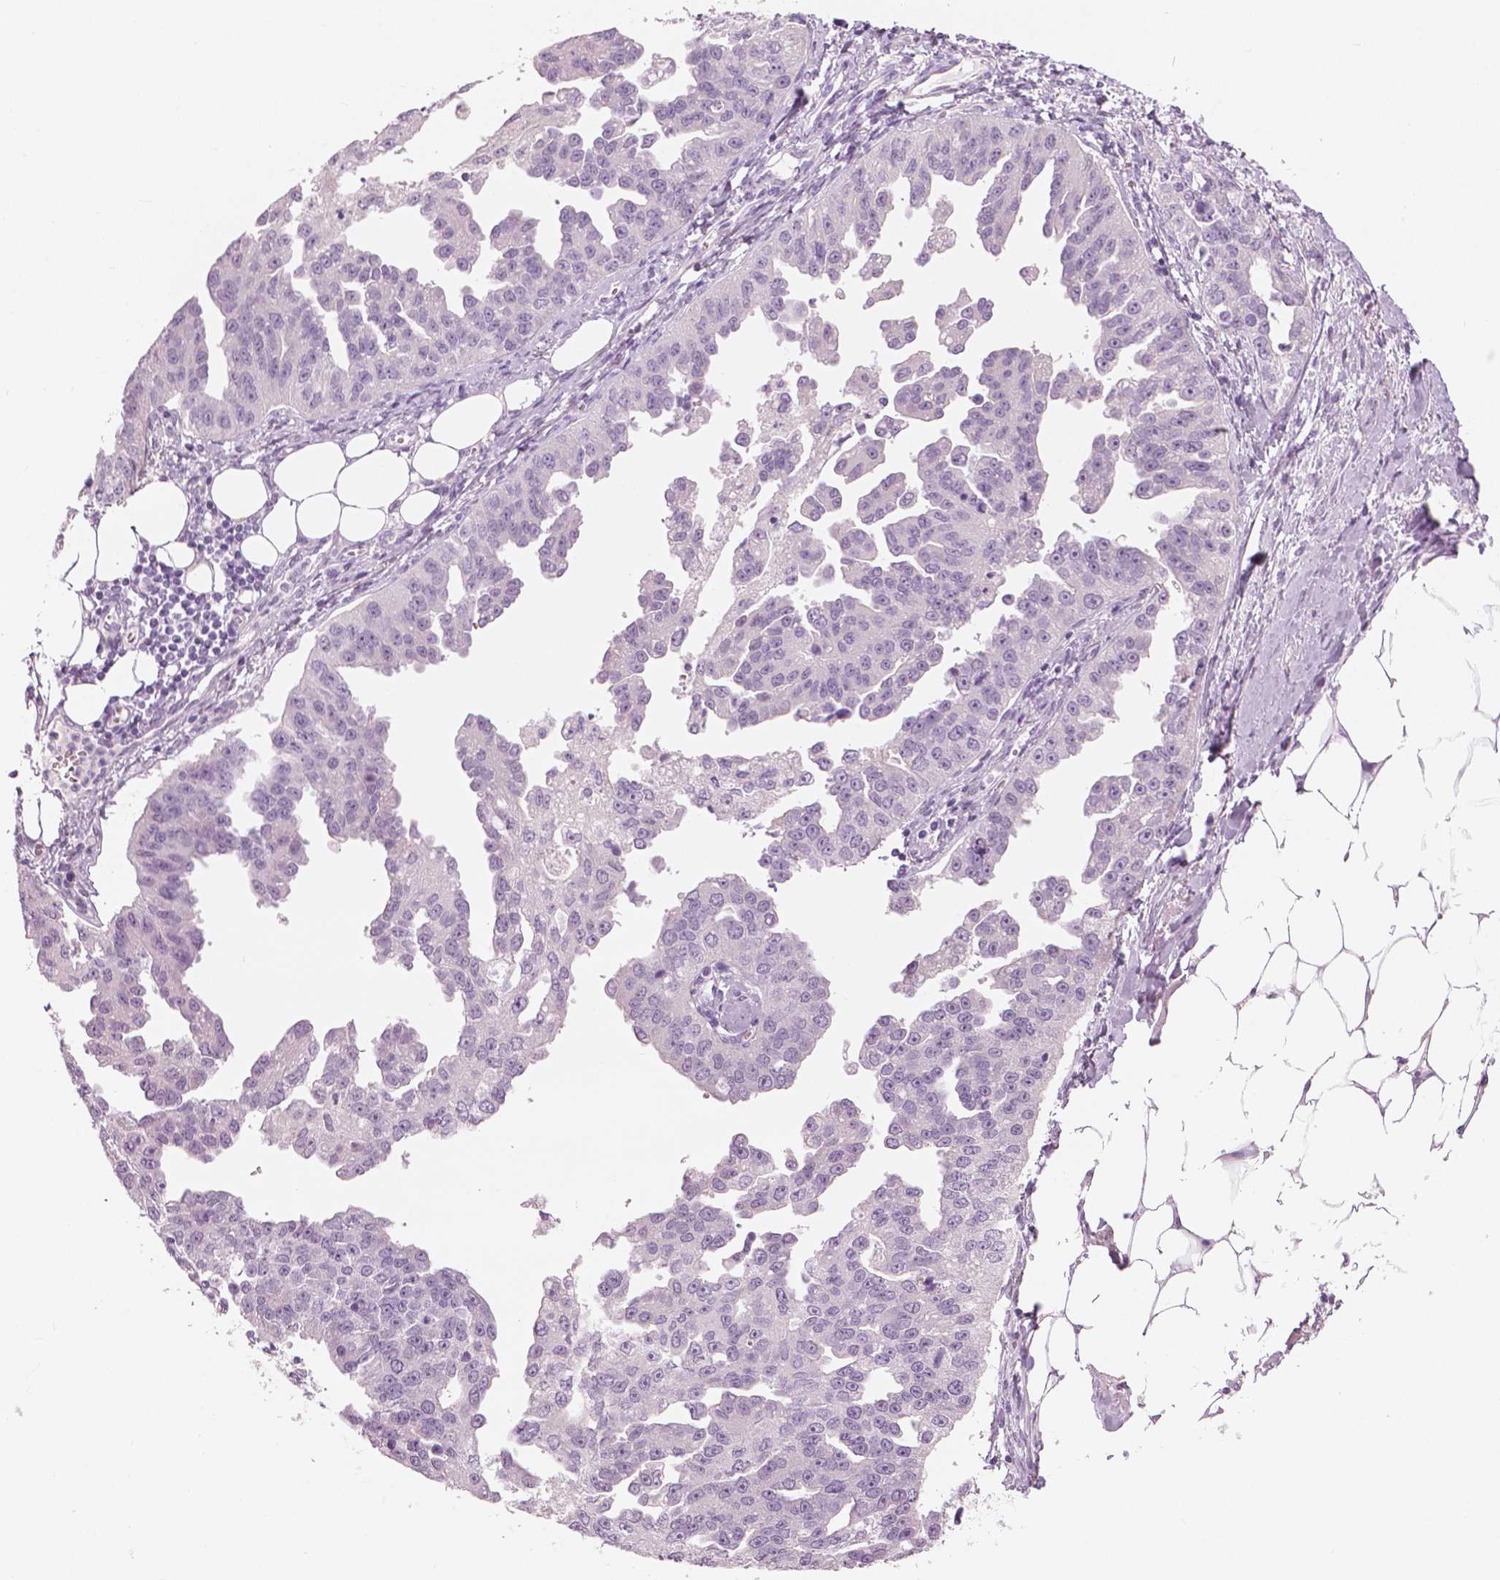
{"staining": {"intensity": "negative", "quantity": "none", "location": "none"}, "tissue": "ovarian cancer", "cell_type": "Tumor cells", "image_type": "cancer", "snomed": [{"axis": "morphology", "description": "Cystadenocarcinoma, serous, NOS"}, {"axis": "topography", "description": "Ovary"}], "caption": "This is an IHC micrograph of human ovarian serous cystadenocarcinoma. There is no expression in tumor cells.", "gene": "SLC24A1", "patient": {"sex": "female", "age": 75}}